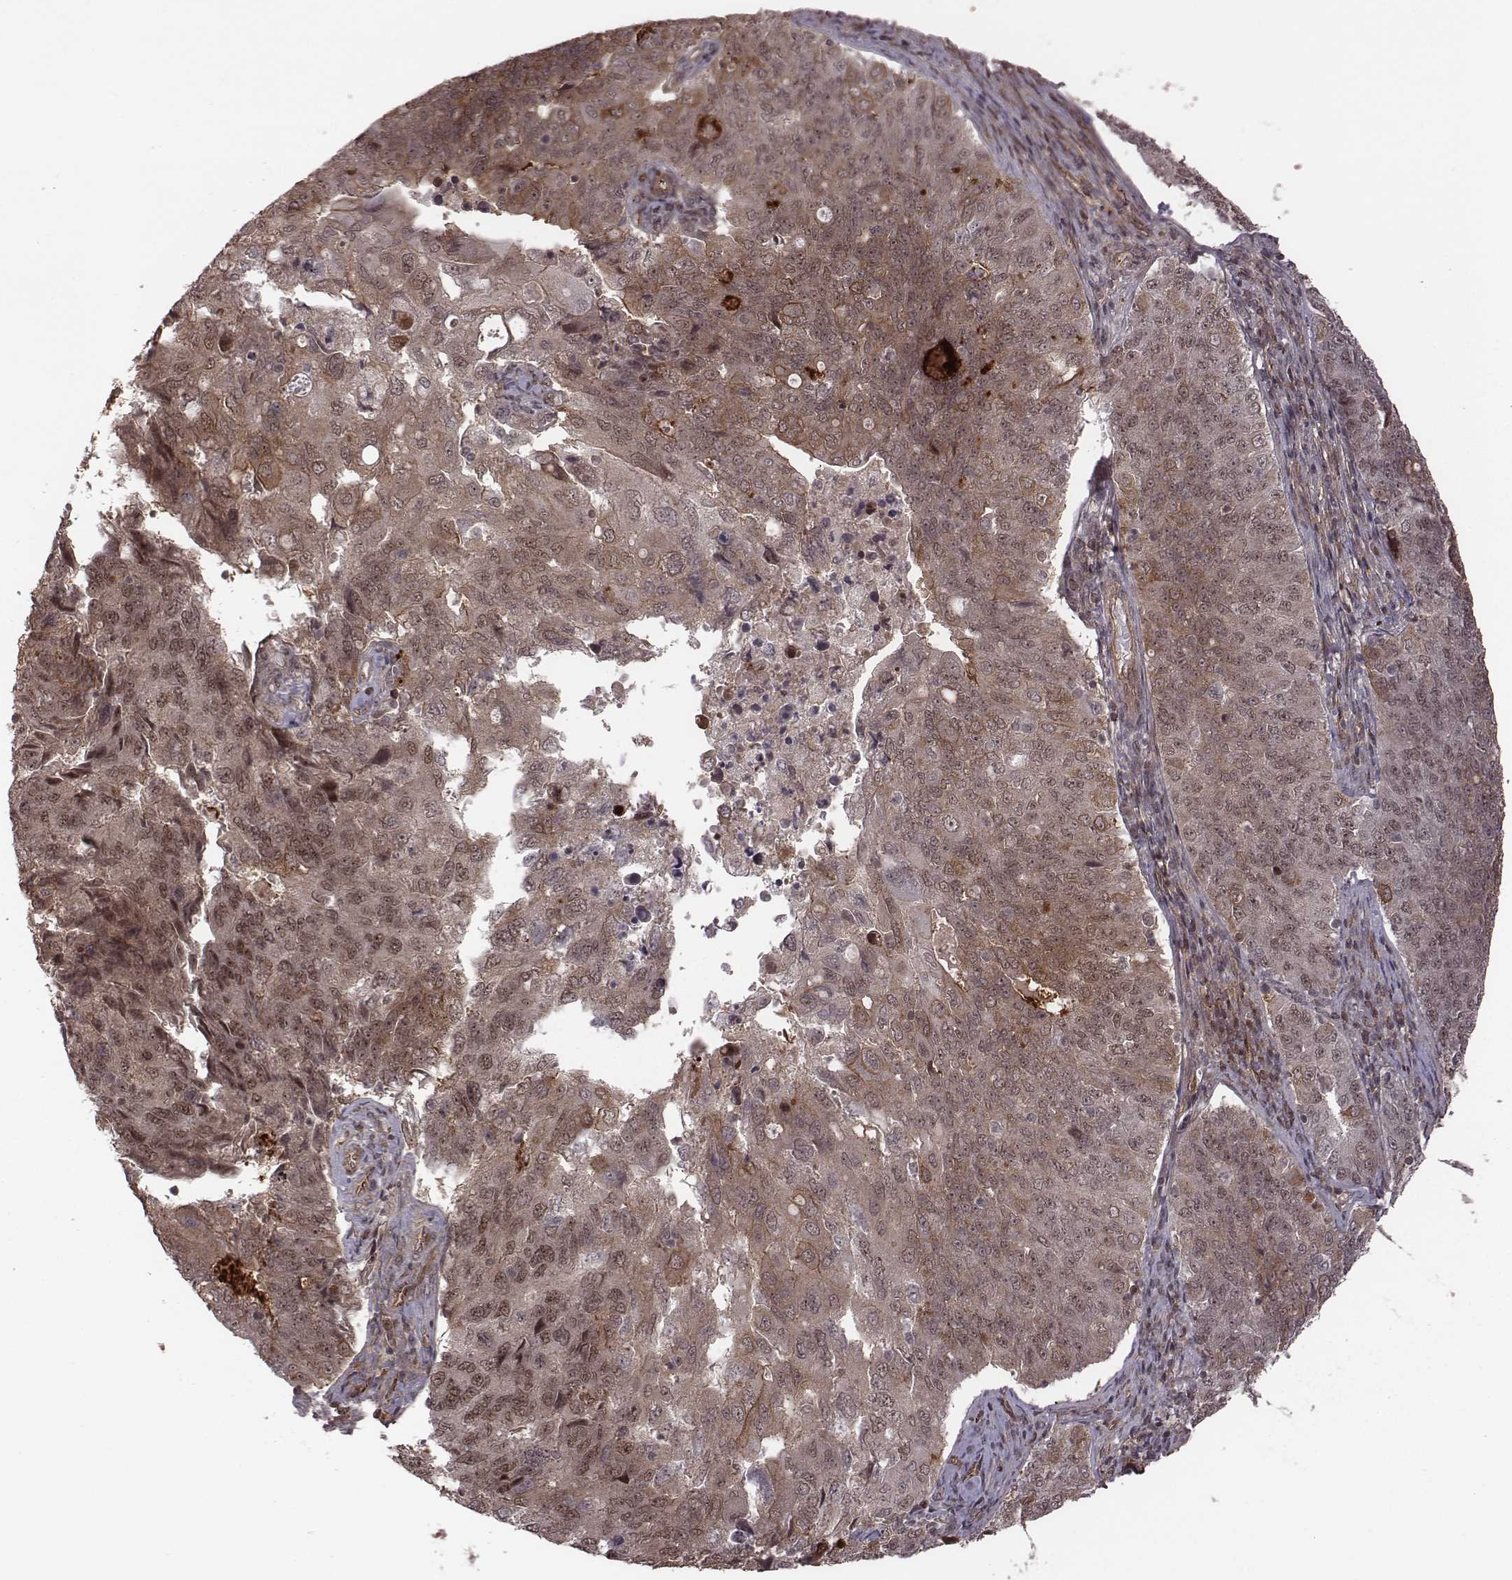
{"staining": {"intensity": "weak", "quantity": "25%-75%", "location": "cytoplasmic/membranous,nuclear"}, "tissue": "endometrial cancer", "cell_type": "Tumor cells", "image_type": "cancer", "snomed": [{"axis": "morphology", "description": "Adenocarcinoma, NOS"}, {"axis": "topography", "description": "Endometrium"}], "caption": "Tumor cells exhibit weak cytoplasmic/membranous and nuclear staining in about 25%-75% of cells in endometrial adenocarcinoma.", "gene": "RPL3", "patient": {"sex": "female", "age": 43}}